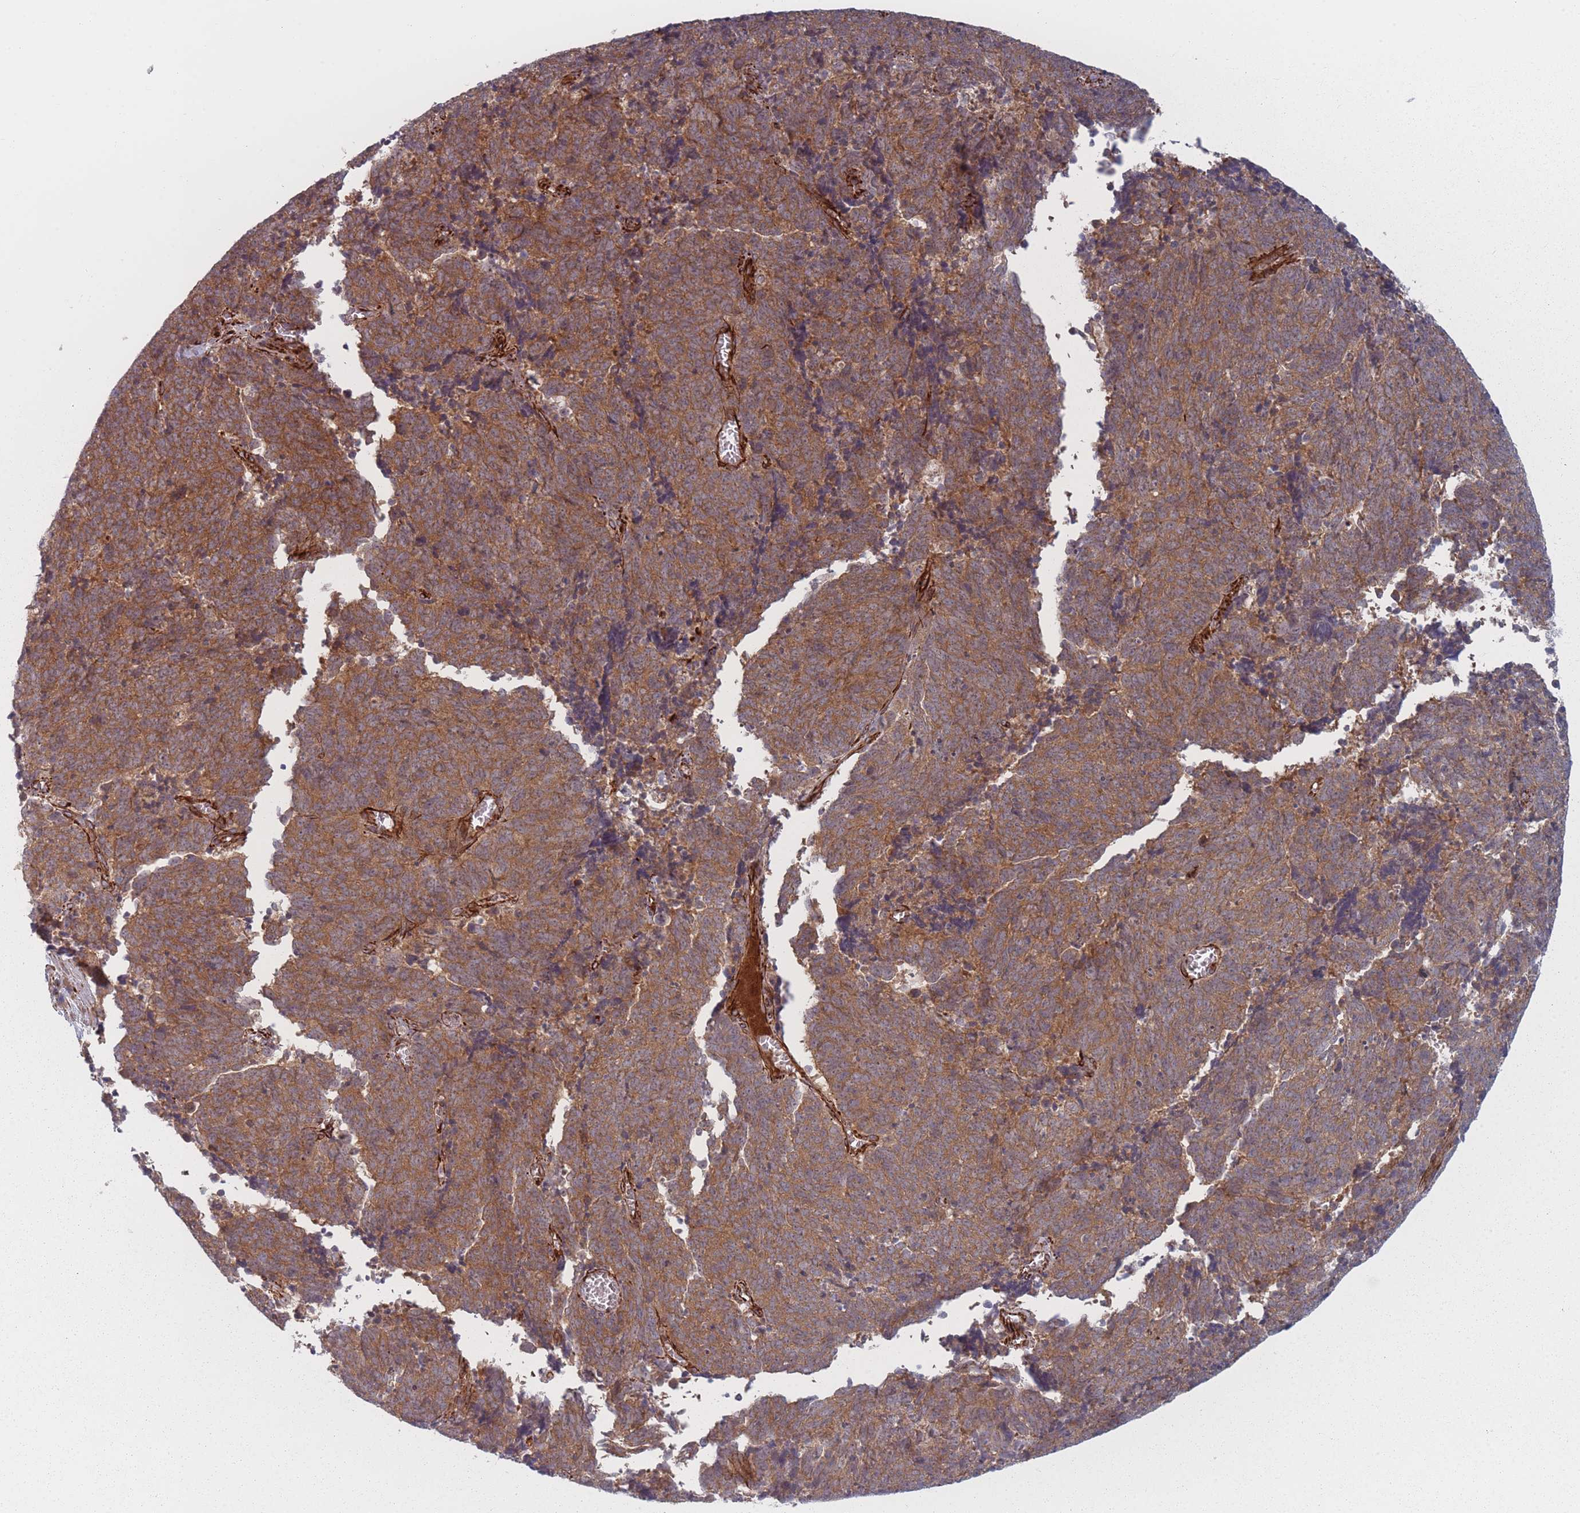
{"staining": {"intensity": "moderate", "quantity": ">75%", "location": "cytoplasmic/membranous"}, "tissue": "cervical cancer", "cell_type": "Tumor cells", "image_type": "cancer", "snomed": [{"axis": "morphology", "description": "Squamous cell carcinoma, NOS"}, {"axis": "topography", "description": "Cervix"}], "caption": "A micrograph of cervical squamous cell carcinoma stained for a protein displays moderate cytoplasmic/membranous brown staining in tumor cells.", "gene": "EEF1AKMT2", "patient": {"sex": "female", "age": 29}}